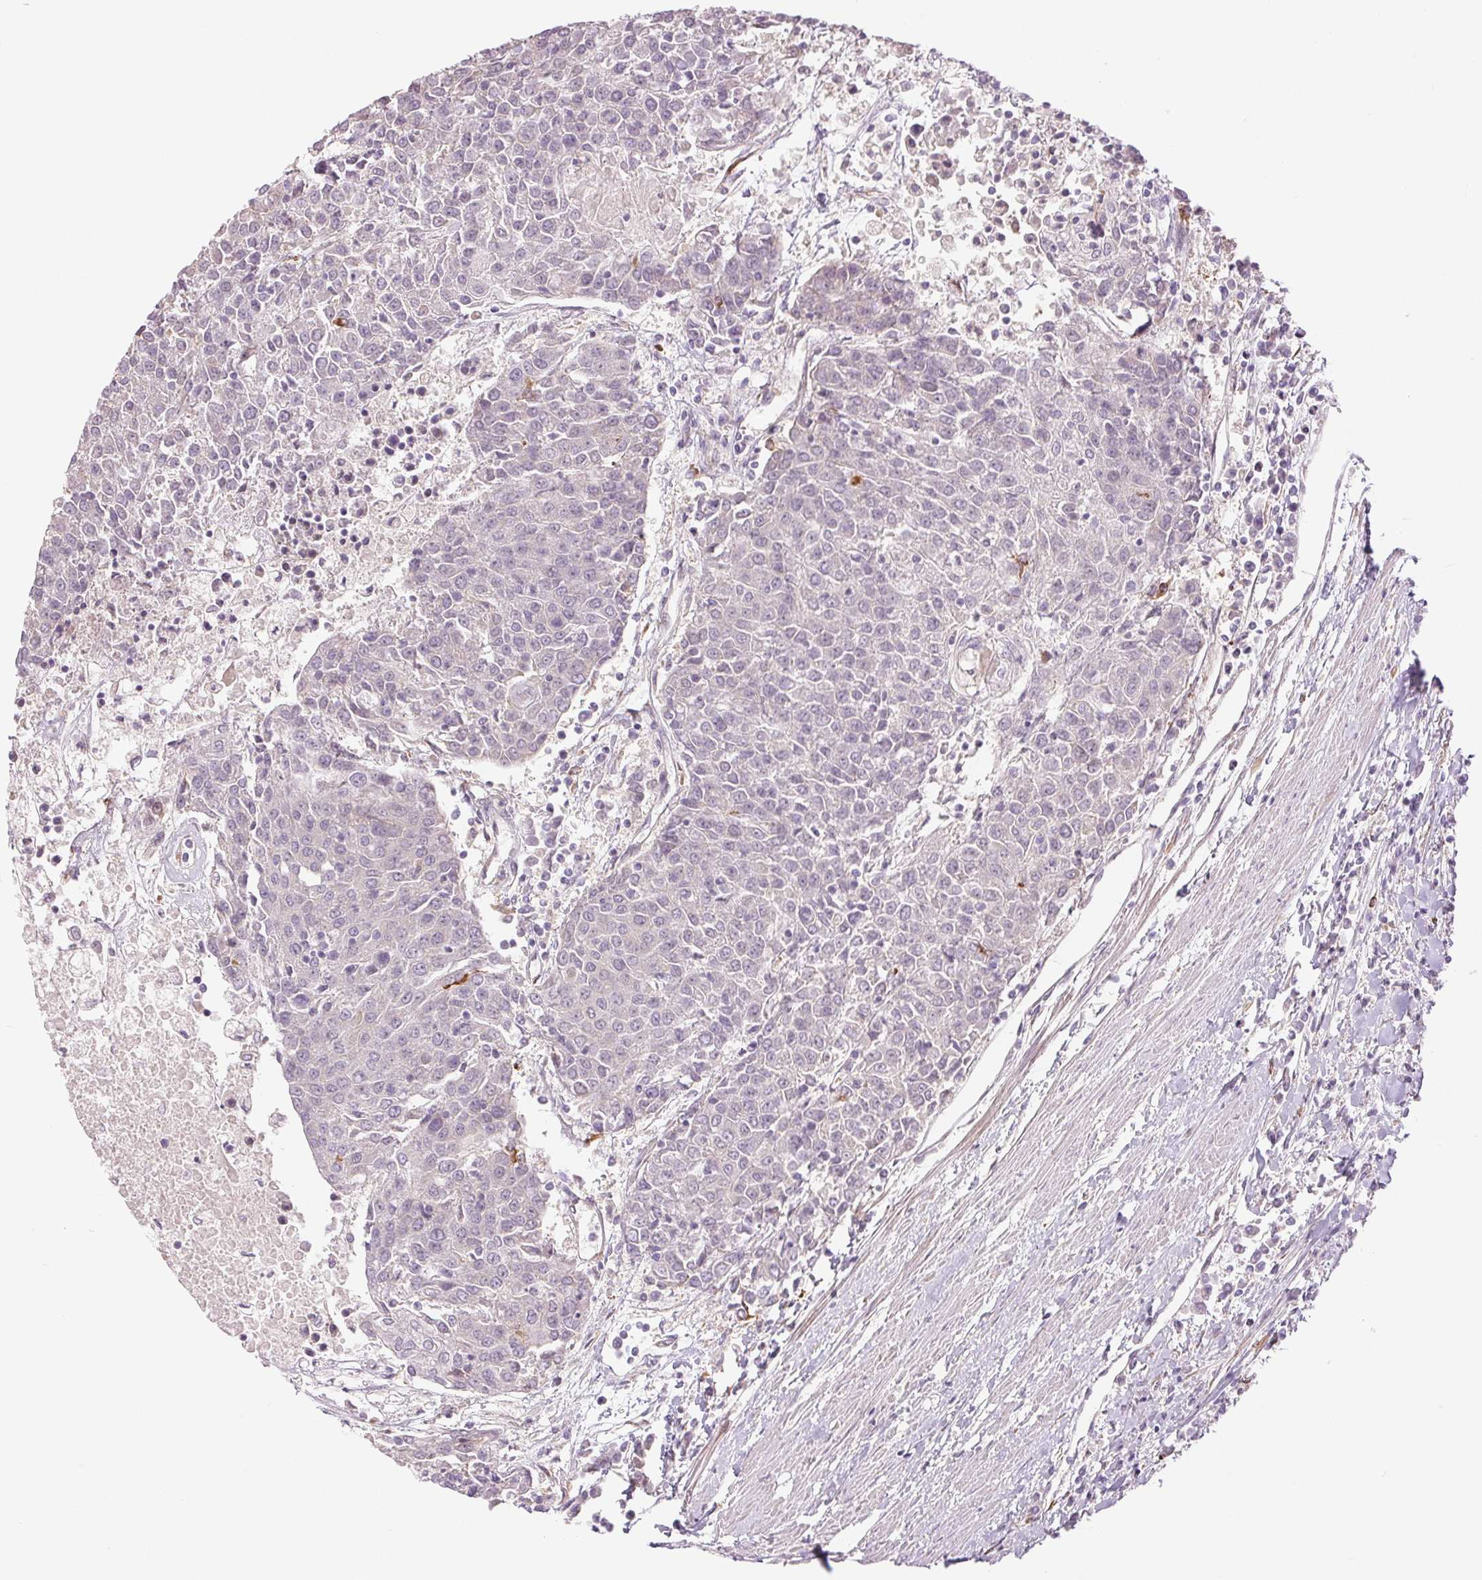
{"staining": {"intensity": "negative", "quantity": "none", "location": "none"}, "tissue": "urothelial cancer", "cell_type": "Tumor cells", "image_type": "cancer", "snomed": [{"axis": "morphology", "description": "Urothelial carcinoma, High grade"}, {"axis": "topography", "description": "Urinary bladder"}], "caption": "Immunohistochemistry of urothelial carcinoma (high-grade) displays no positivity in tumor cells.", "gene": "METTL17", "patient": {"sex": "female", "age": 85}}